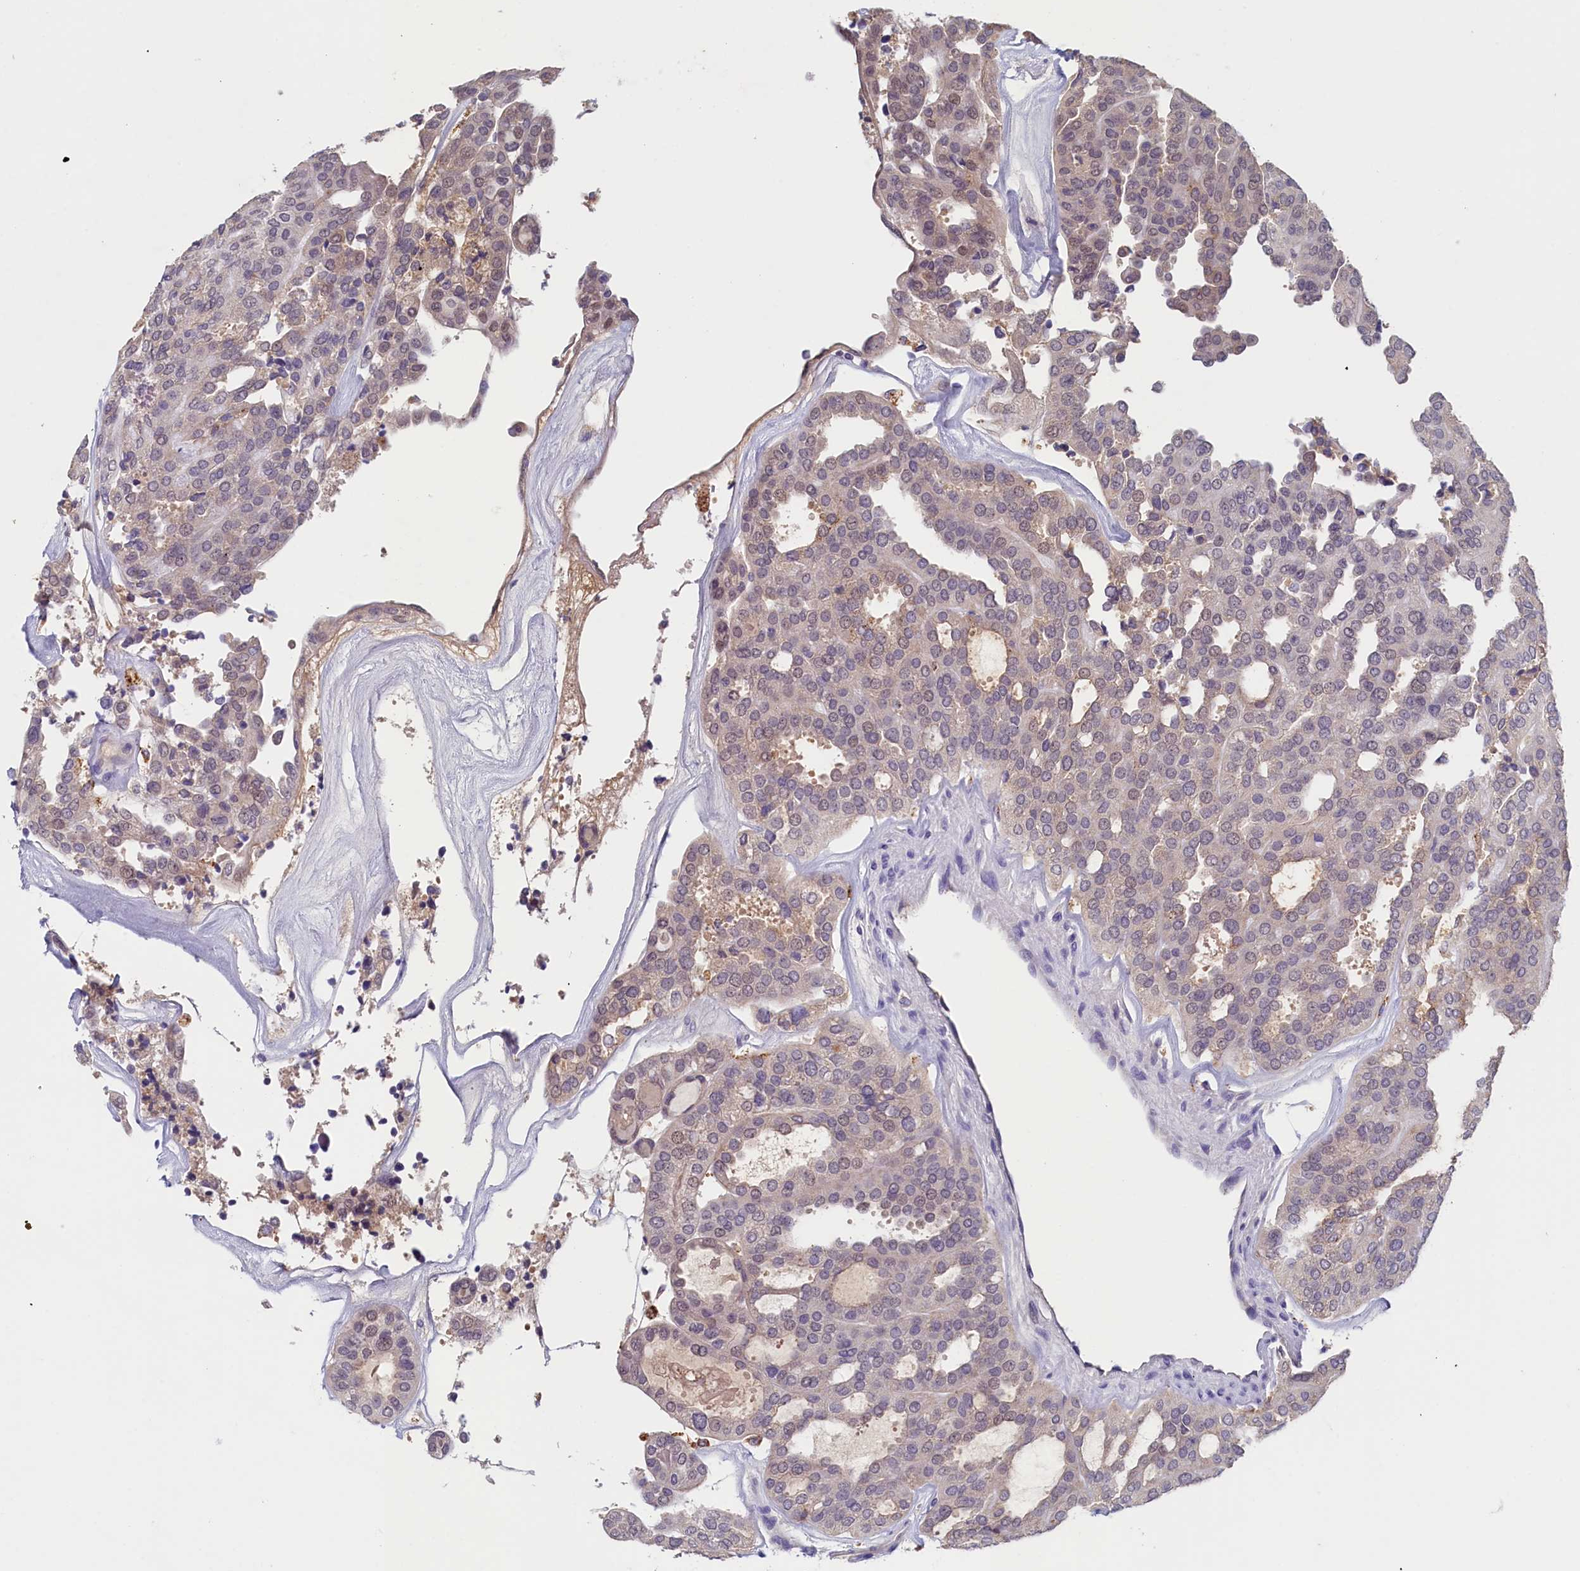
{"staining": {"intensity": "negative", "quantity": "none", "location": "none"}, "tissue": "thyroid cancer", "cell_type": "Tumor cells", "image_type": "cancer", "snomed": [{"axis": "morphology", "description": "Follicular adenoma carcinoma, NOS"}, {"axis": "topography", "description": "Thyroid gland"}], "caption": "IHC of human thyroid follicular adenoma carcinoma shows no expression in tumor cells.", "gene": "NUBP2", "patient": {"sex": "male", "age": 75}}